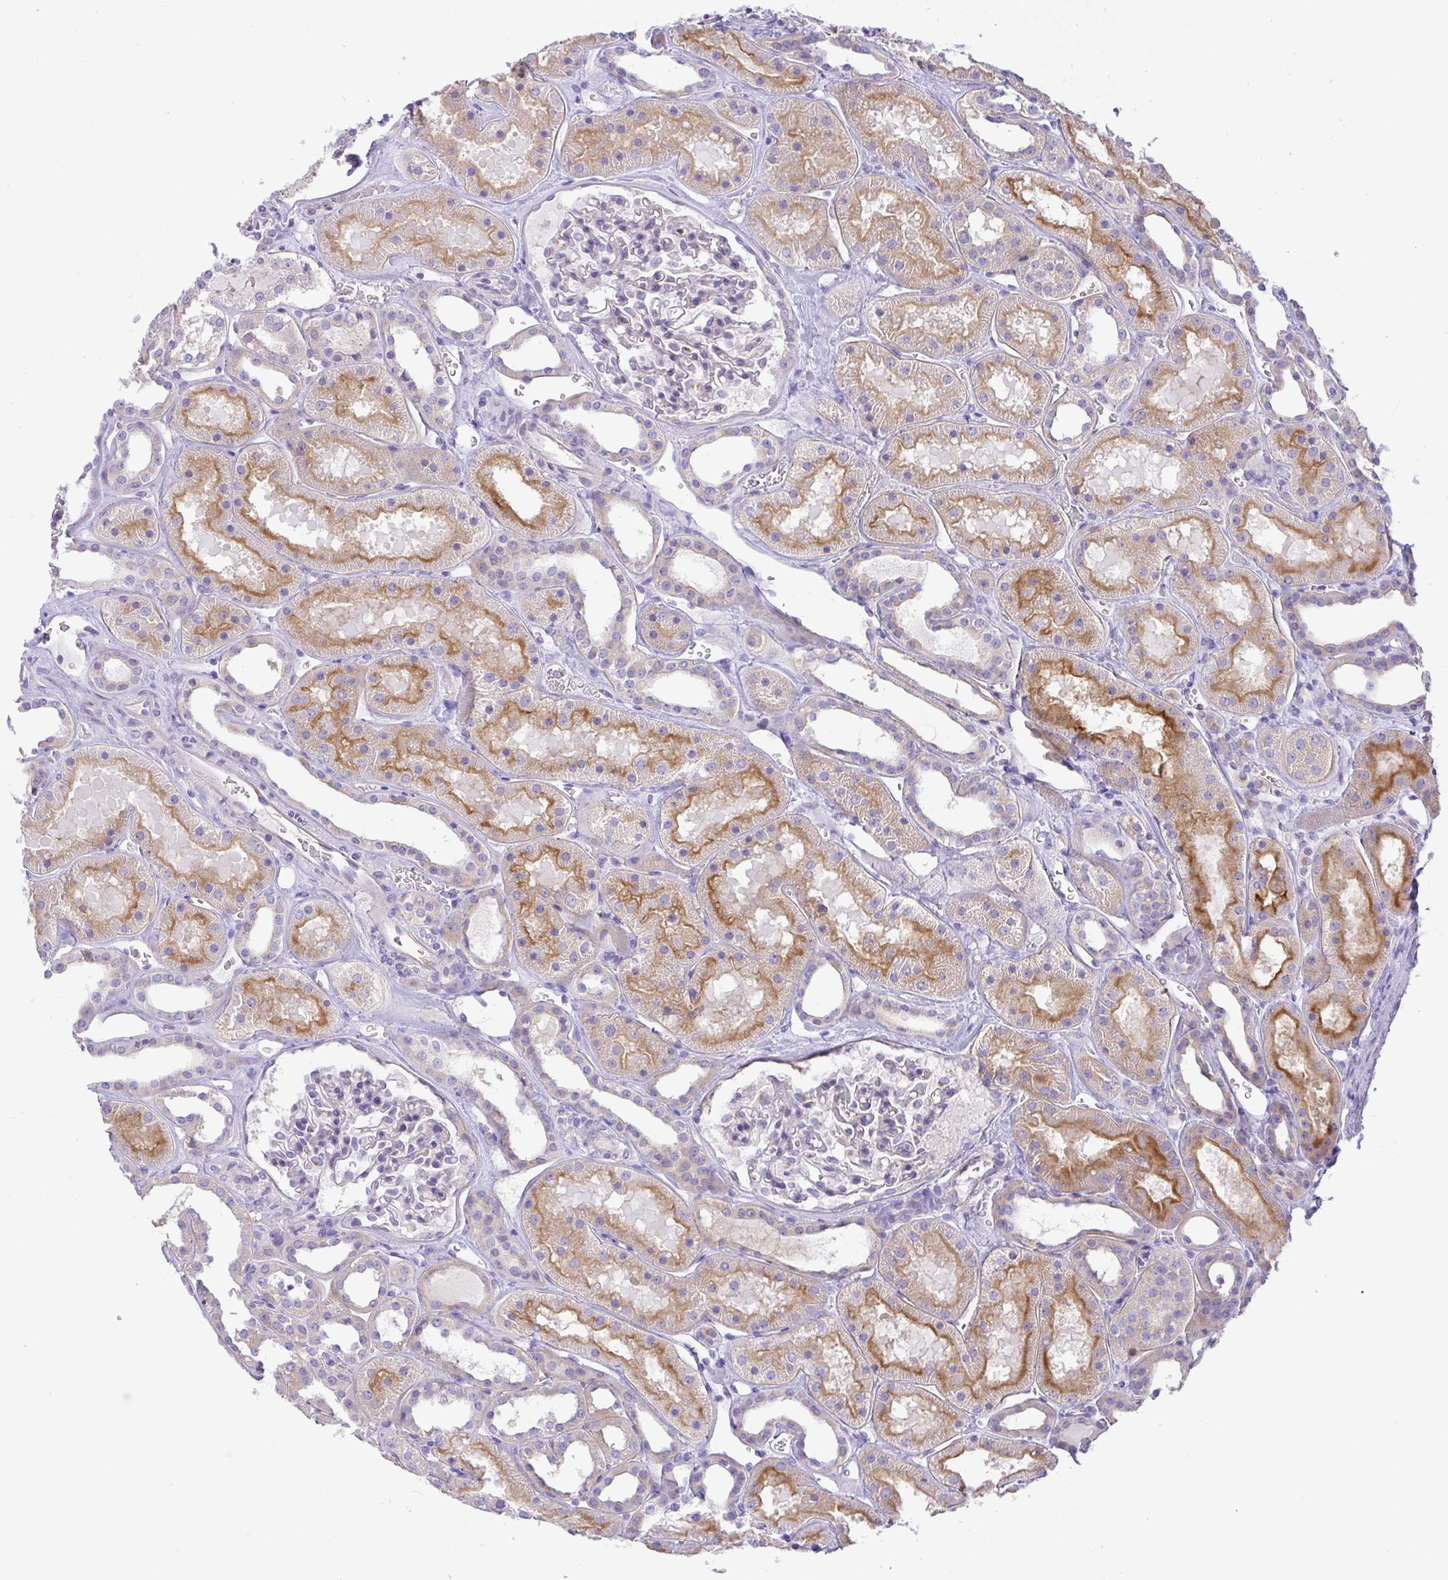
{"staining": {"intensity": "negative", "quantity": "none", "location": "none"}, "tissue": "kidney", "cell_type": "Cells in glomeruli", "image_type": "normal", "snomed": [{"axis": "morphology", "description": "Normal tissue, NOS"}, {"axis": "topography", "description": "Kidney"}], "caption": "IHC of normal human kidney exhibits no expression in cells in glomeruli. Brightfield microscopy of IHC stained with DAB (brown) and hematoxylin (blue), captured at high magnification.", "gene": "FAM177A1", "patient": {"sex": "female", "age": 41}}